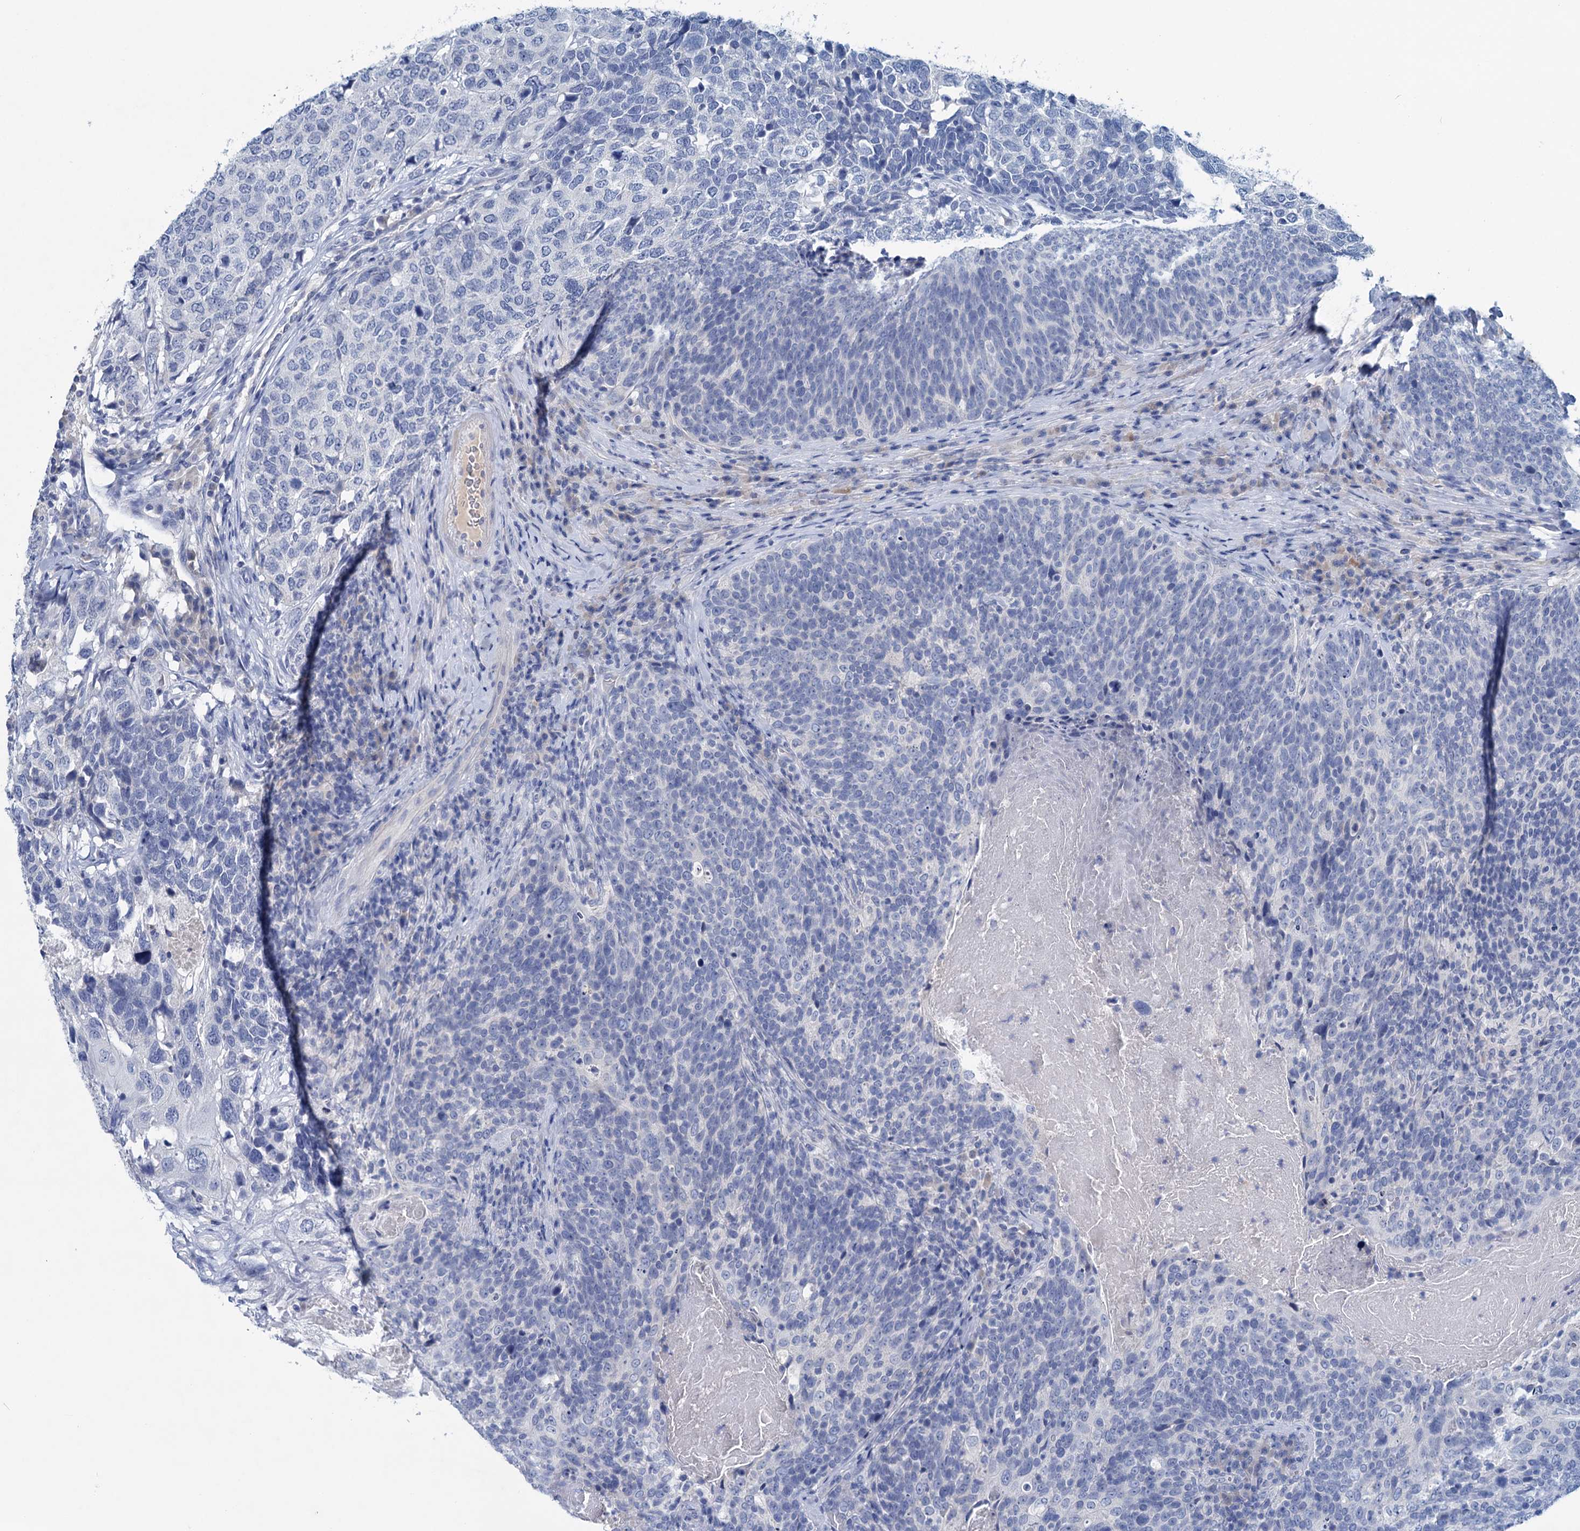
{"staining": {"intensity": "negative", "quantity": "none", "location": "none"}, "tissue": "head and neck cancer", "cell_type": "Tumor cells", "image_type": "cancer", "snomed": [{"axis": "morphology", "description": "Squamous cell carcinoma, NOS"}, {"axis": "morphology", "description": "Squamous cell carcinoma, metastatic, NOS"}, {"axis": "topography", "description": "Lymph node"}, {"axis": "topography", "description": "Head-Neck"}], "caption": "This is an immunohistochemistry (IHC) image of head and neck cancer. There is no positivity in tumor cells.", "gene": "MYOZ3", "patient": {"sex": "male", "age": 62}}